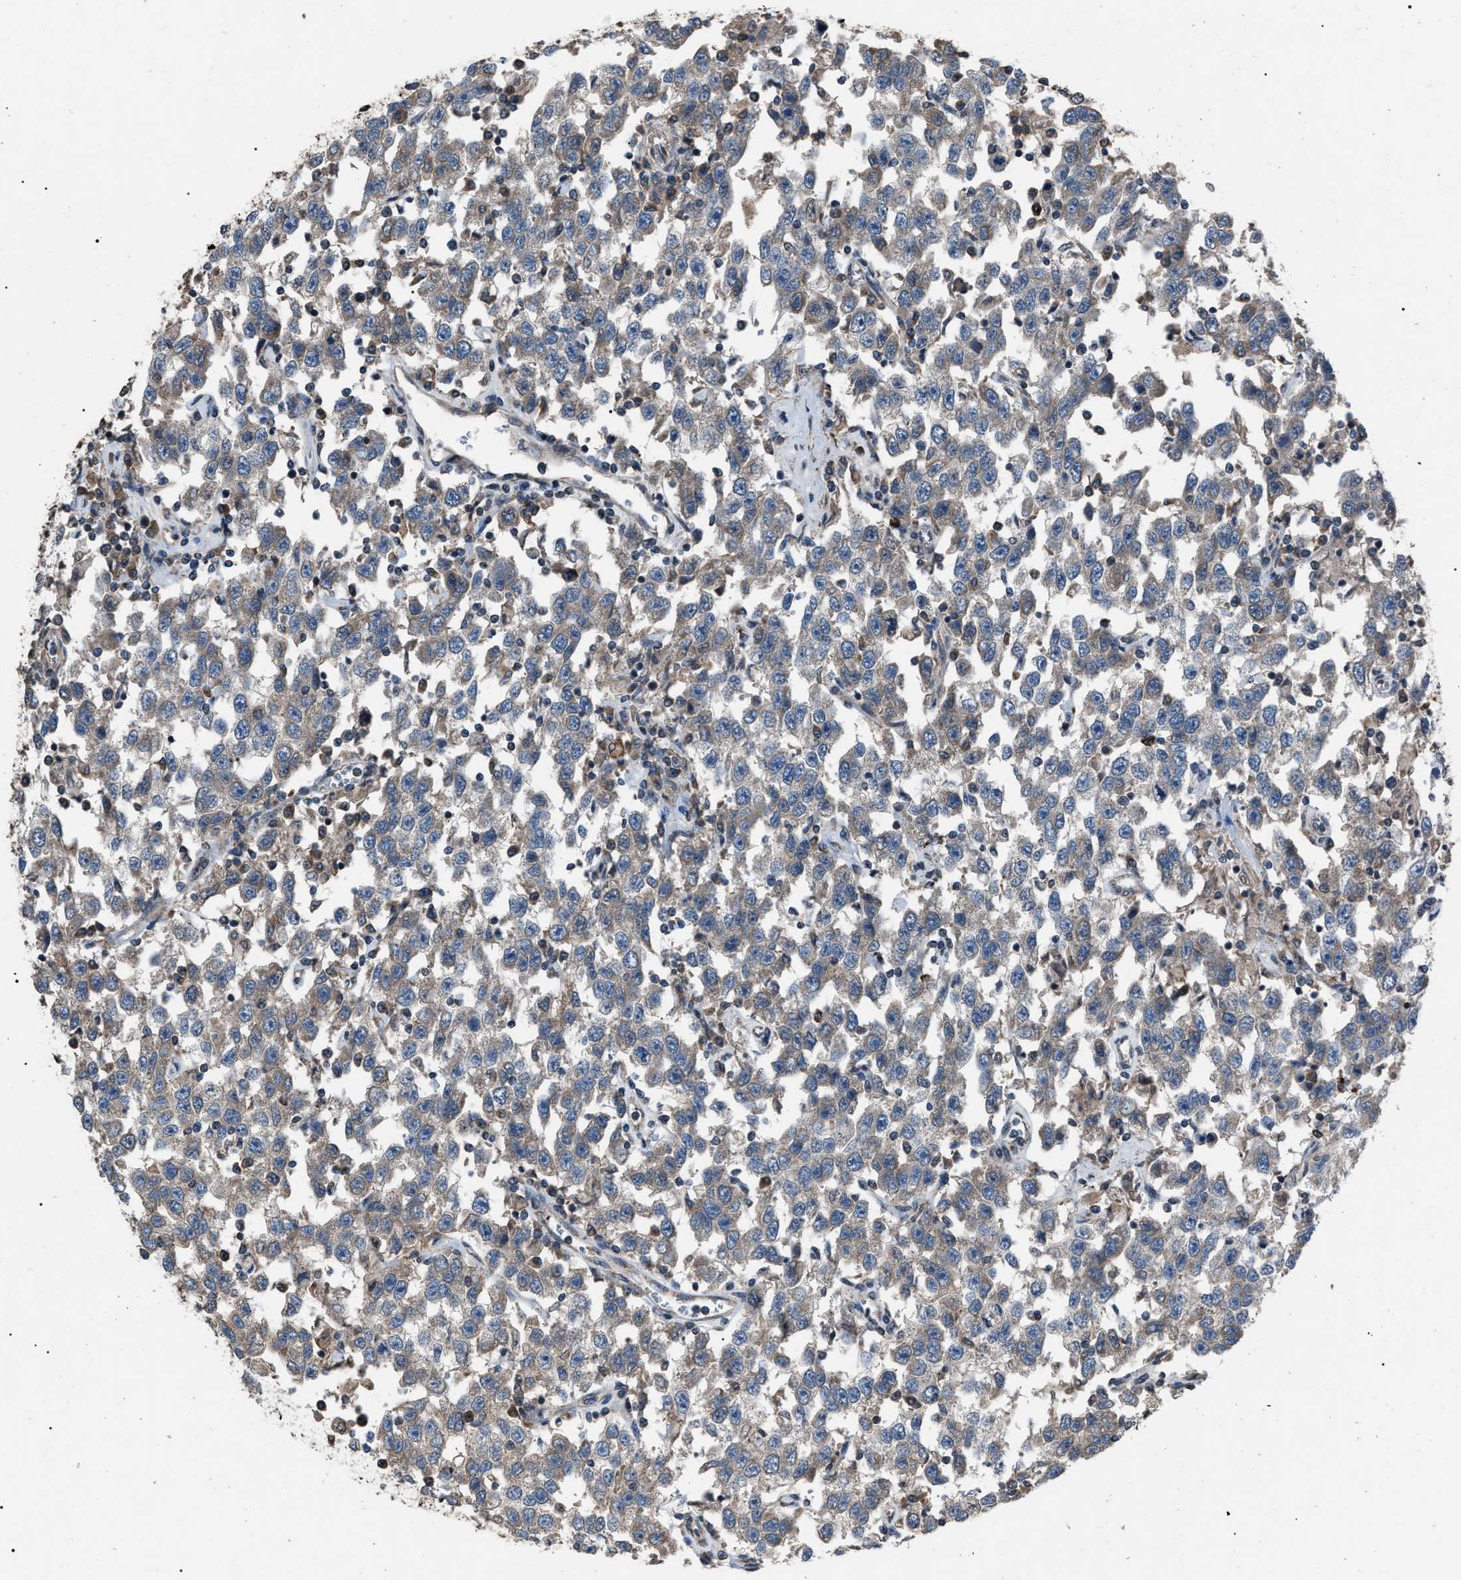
{"staining": {"intensity": "weak", "quantity": "25%-75%", "location": "cytoplasmic/membranous"}, "tissue": "testis cancer", "cell_type": "Tumor cells", "image_type": "cancer", "snomed": [{"axis": "morphology", "description": "Seminoma, NOS"}, {"axis": "topography", "description": "Testis"}], "caption": "IHC of testis seminoma reveals low levels of weak cytoplasmic/membranous expression in approximately 25%-75% of tumor cells. (Stains: DAB (3,3'-diaminobenzidine) in brown, nuclei in blue, Microscopy: brightfield microscopy at high magnification).", "gene": "ZFAND2A", "patient": {"sex": "male", "age": 41}}